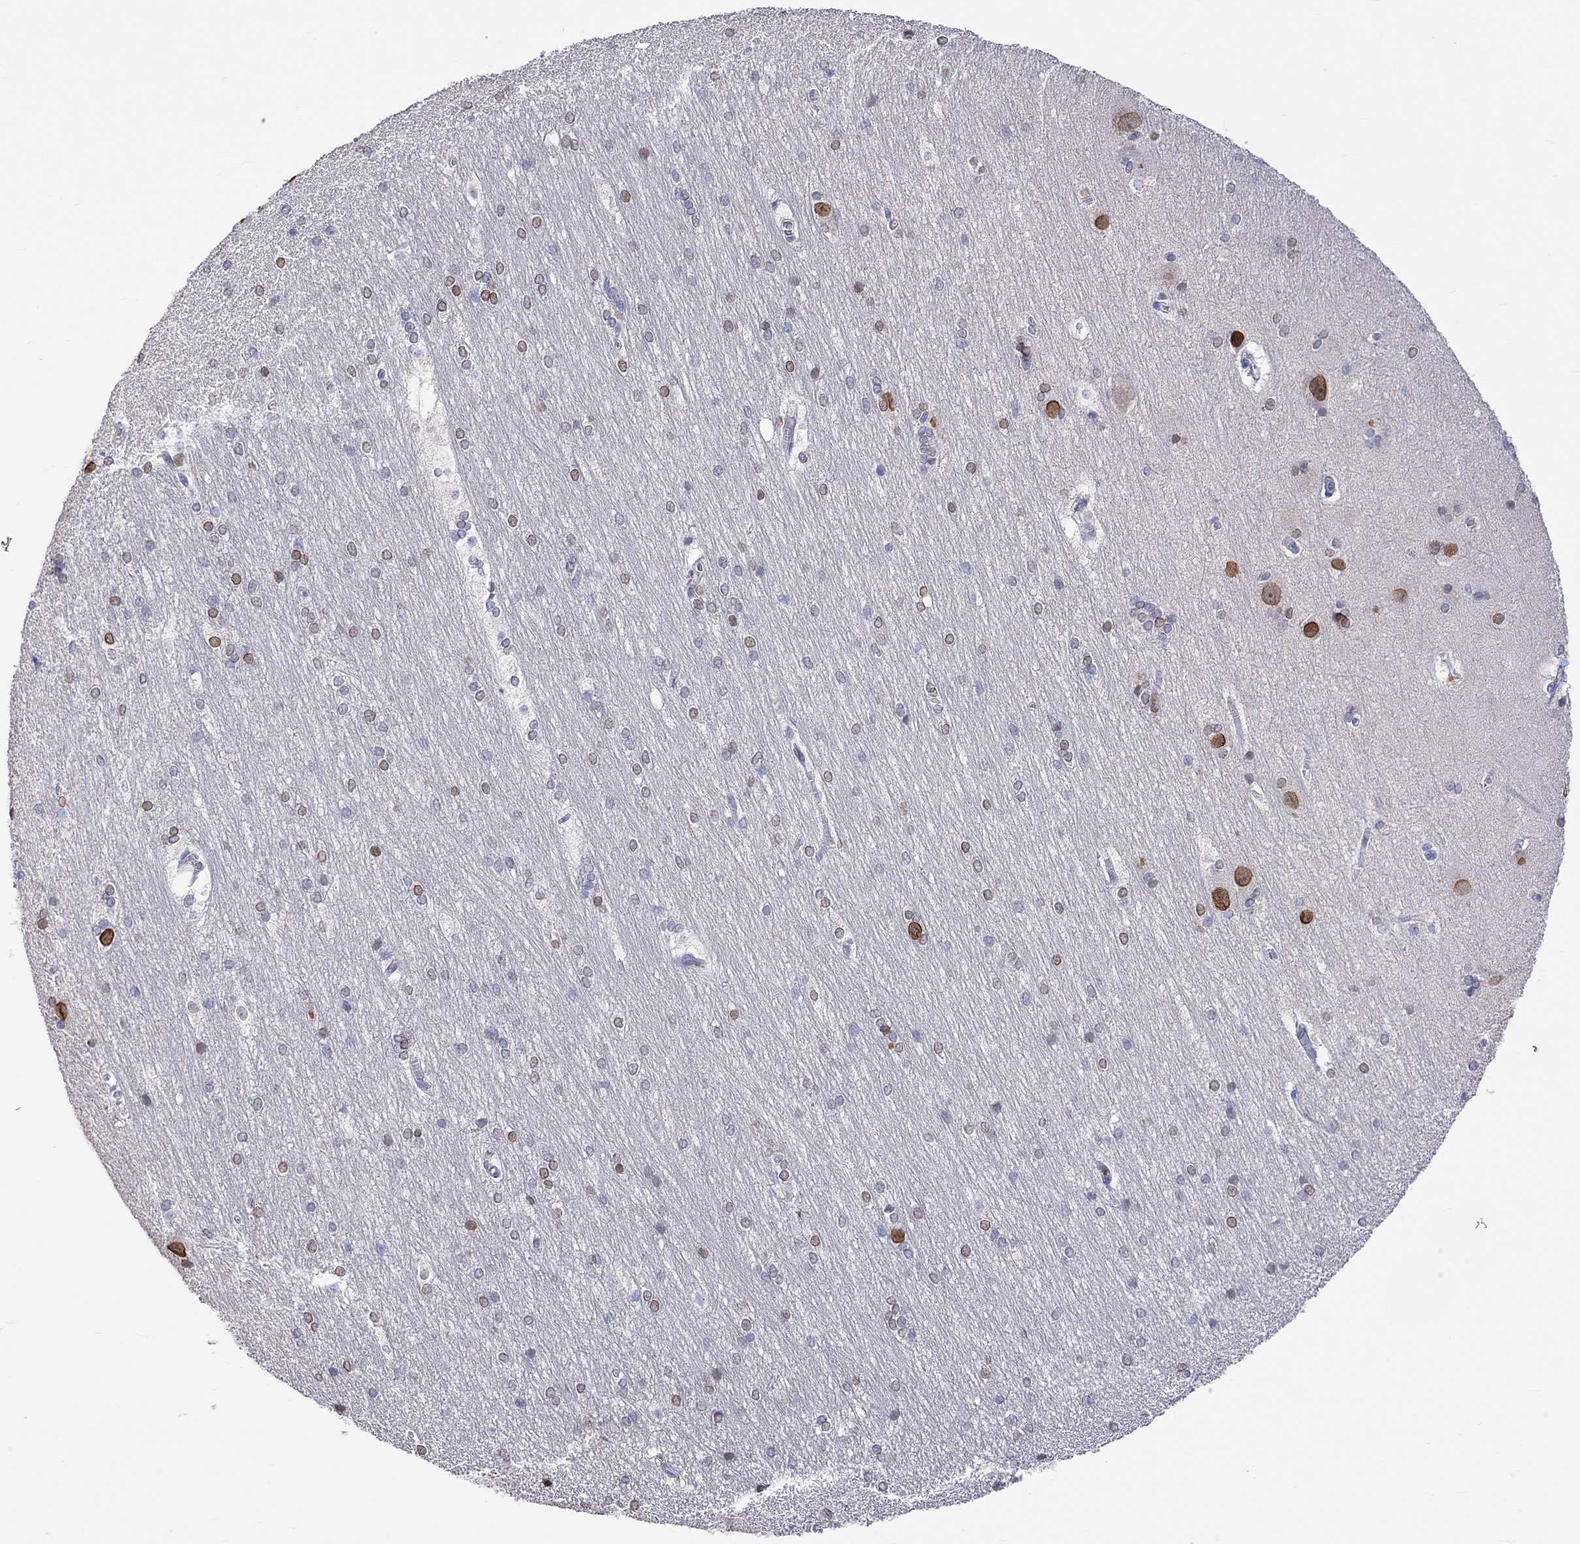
{"staining": {"intensity": "strong", "quantity": "<25%", "location": "cytoplasmic/membranous,nuclear"}, "tissue": "hippocampus", "cell_type": "Glial cells", "image_type": "normal", "snomed": [{"axis": "morphology", "description": "Normal tissue, NOS"}, {"axis": "topography", "description": "Cerebral cortex"}, {"axis": "topography", "description": "Hippocampus"}], "caption": "DAB immunohistochemical staining of benign human hippocampus shows strong cytoplasmic/membranous,nuclear protein expression in approximately <25% of glial cells.", "gene": "LRFN4", "patient": {"sex": "female", "age": 19}}